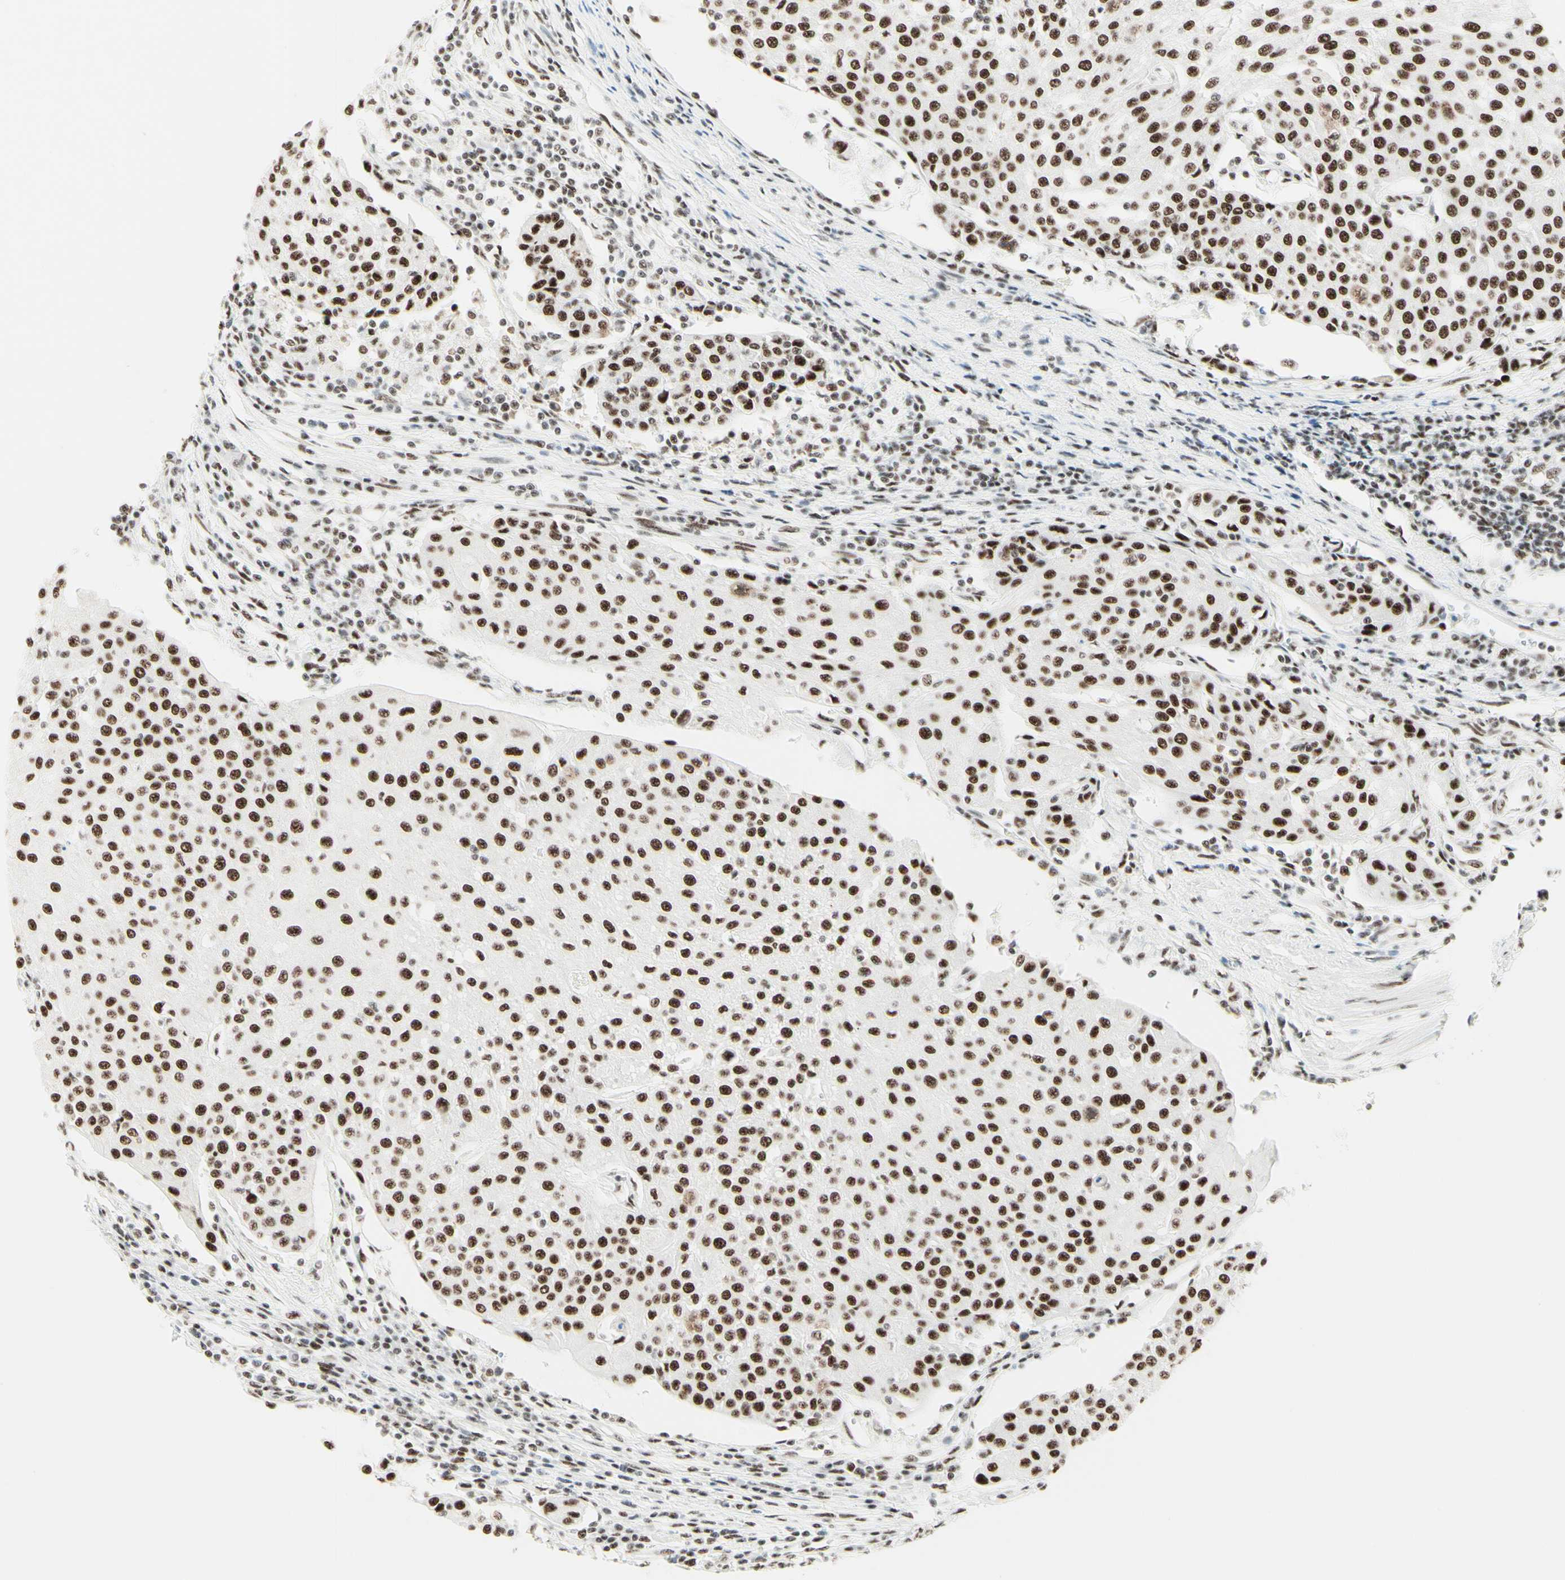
{"staining": {"intensity": "strong", "quantity": ">75%", "location": "nuclear"}, "tissue": "urothelial cancer", "cell_type": "Tumor cells", "image_type": "cancer", "snomed": [{"axis": "morphology", "description": "Urothelial carcinoma, High grade"}, {"axis": "topography", "description": "Urinary bladder"}], "caption": "This is an image of immunohistochemistry (IHC) staining of urothelial cancer, which shows strong staining in the nuclear of tumor cells.", "gene": "WTAP", "patient": {"sex": "female", "age": 85}}